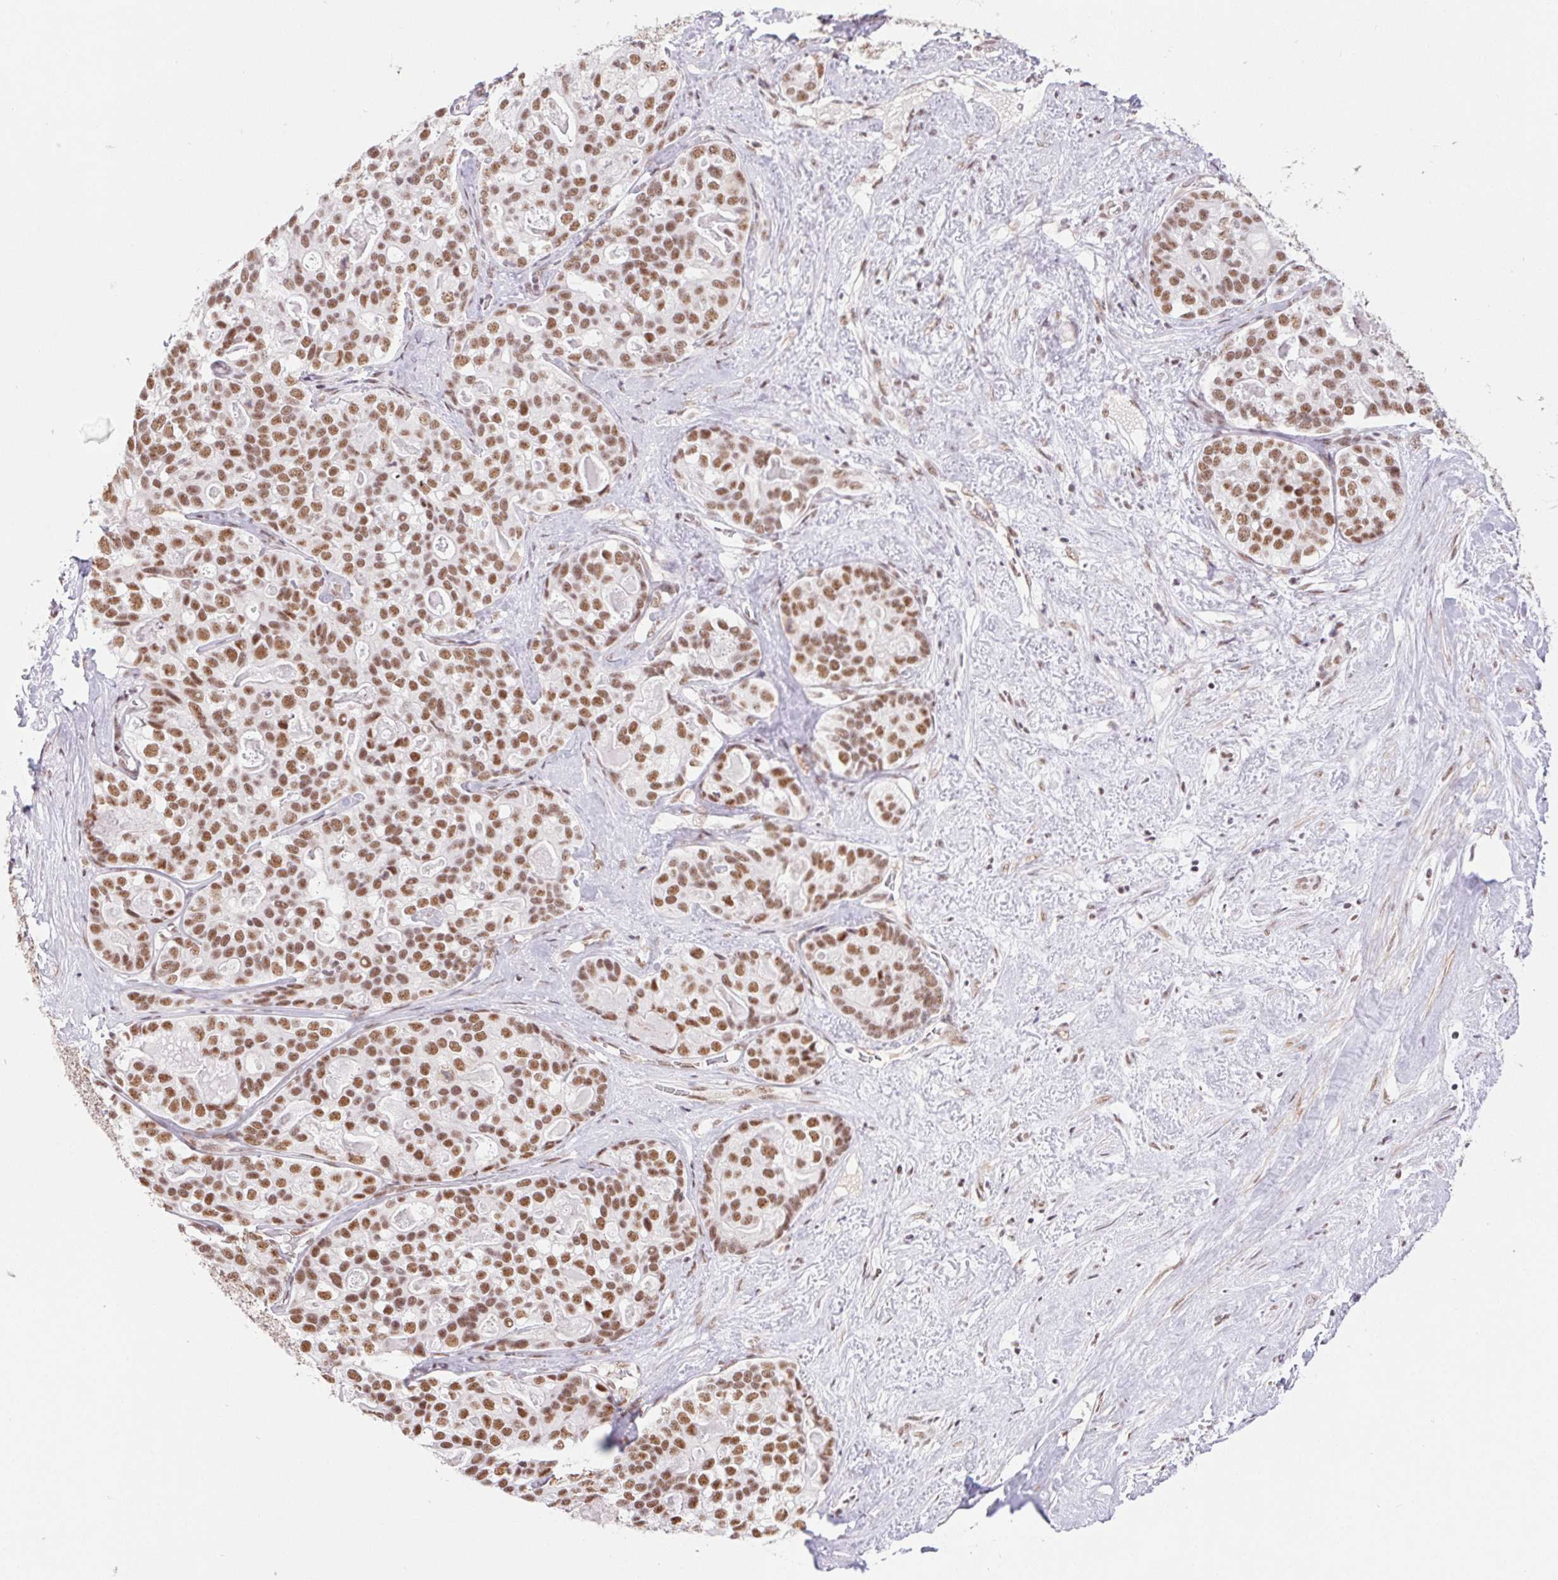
{"staining": {"intensity": "moderate", "quantity": ">75%", "location": "nuclear"}, "tissue": "liver cancer", "cell_type": "Tumor cells", "image_type": "cancer", "snomed": [{"axis": "morphology", "description": "Cholangiocarcinoma"}, {"axis": "topography", "description": "Liver"}], "caption": "Tumor cells demonstrate medium levels of moderate nuclear expression in approximately >75% of cells in human liver cancer (cholangiocarcinoma).", "gene": "DDX17", "patient": {"sex": "male", "age": 56}}